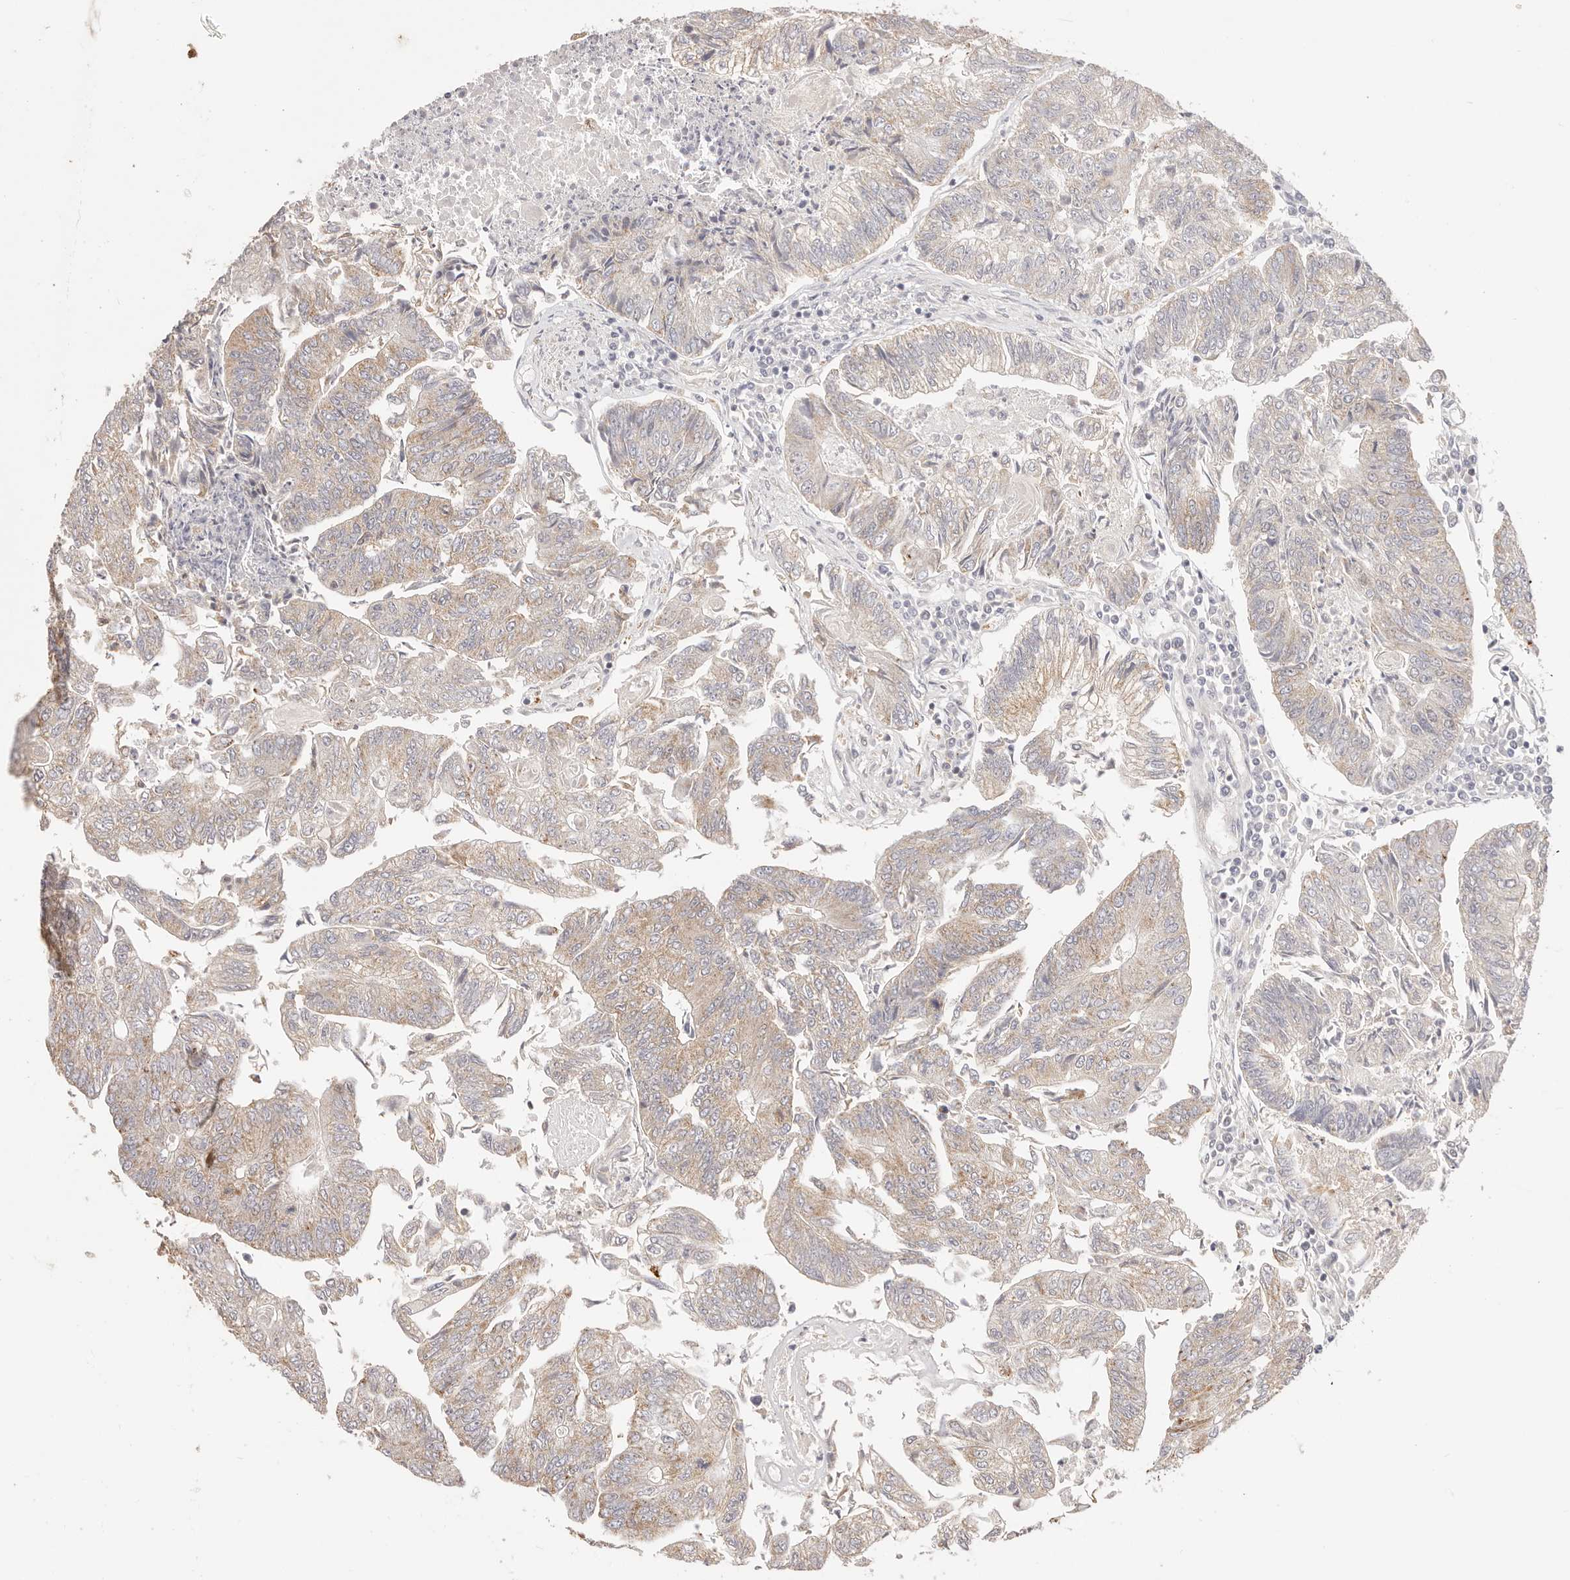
{"staining": {"intensity": "weak", "quantity": ">75%", "location": "cytoplasmic/membranous"}, "tissue": "colorectal cancer", "cell_type": "Tumor cells", "image_type": "cancer", "snomed": [{"axis": "morphology", "description": "Adenocarcinoma, NOS"}, {"axis": "topography", "description": "Colon"}], "caption": "Immunohistochemical staining of human colorectal cancer (adenocarcinoma) reveals low levels of weak cytoplasmic/membranous protein positivity in approximately >75% of tumor cells.", "gene": "KCMF1", "patient": {"sex": "female", "age": 67}}